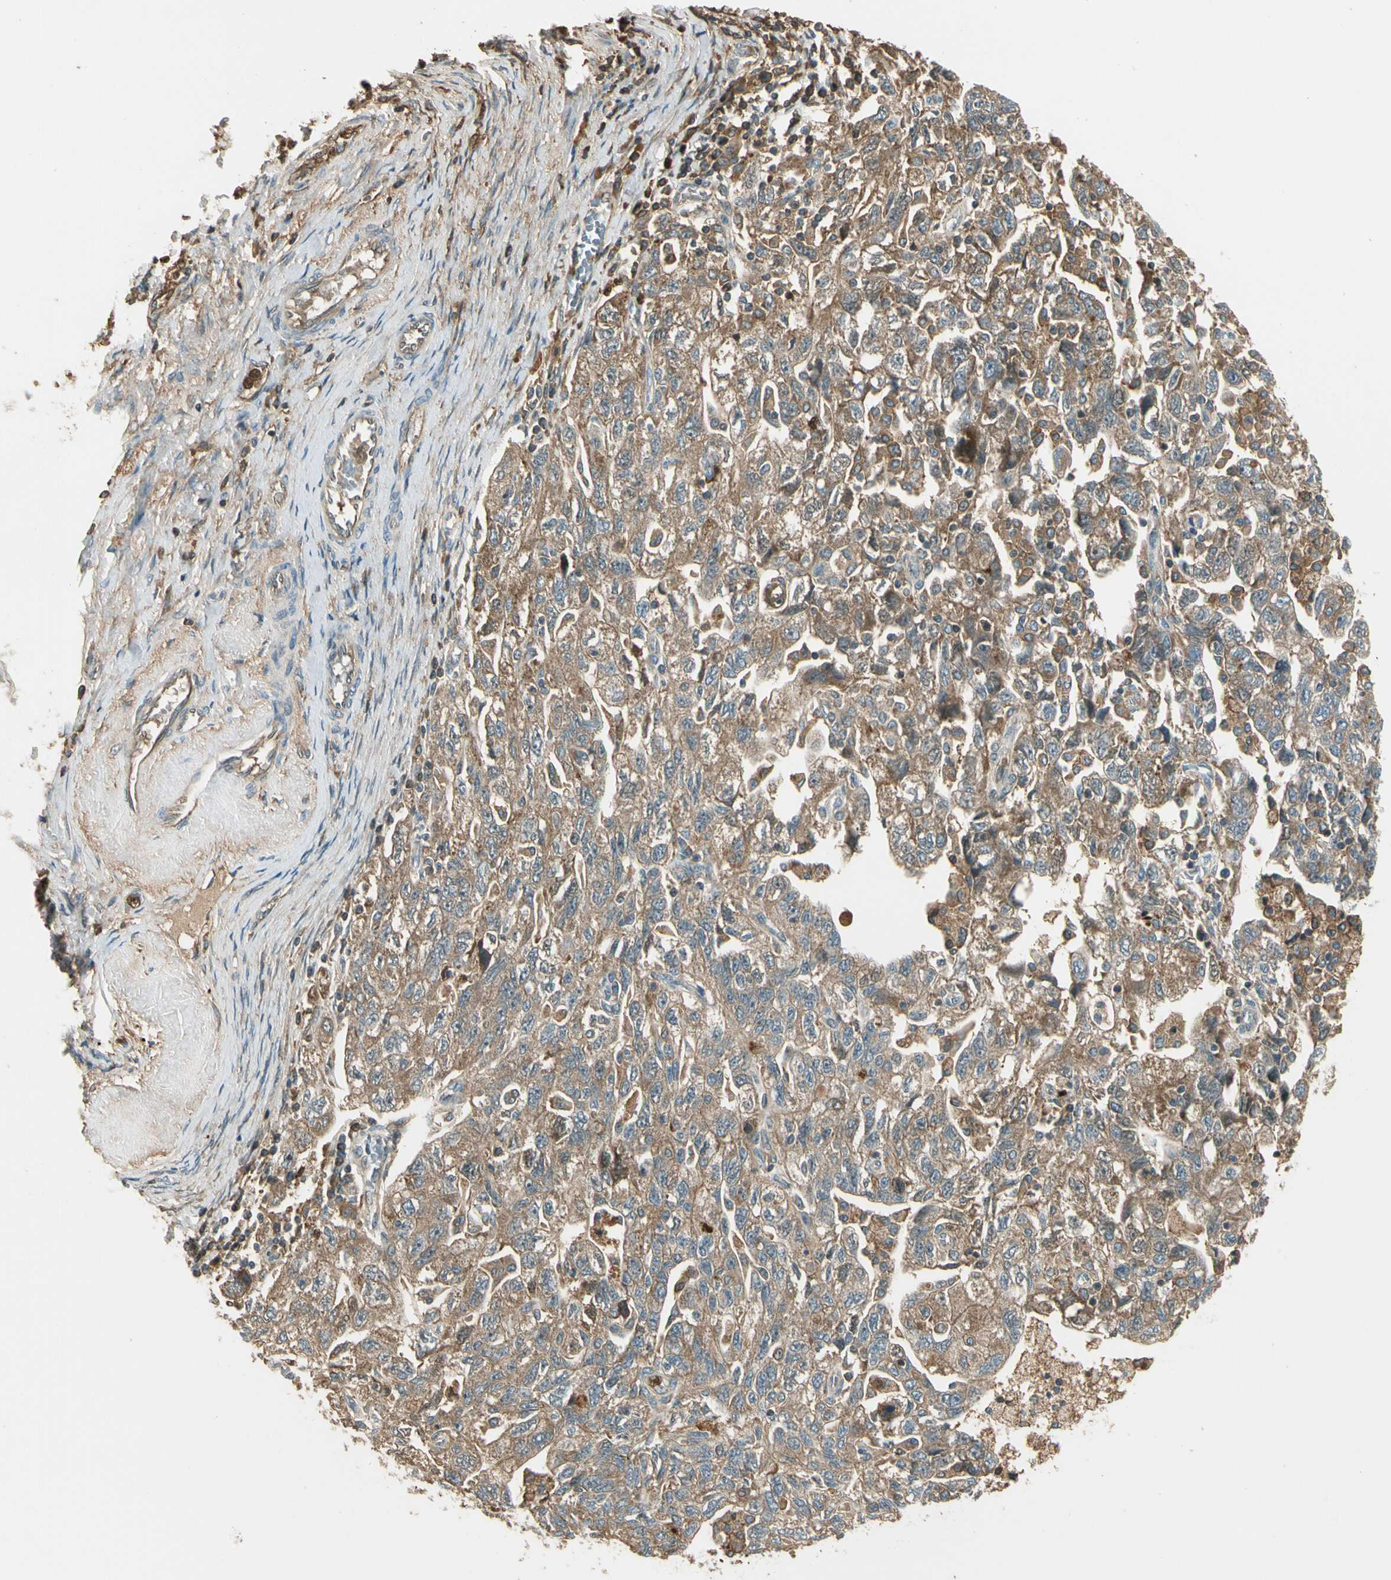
{"staining": {"intensity": "weak", "quantity": ">75%", "location": "cytoplasmic/membranous"}, "tissue": "ovarian cancer", "cell_type": "Tumor cells", "image_type": "cancer", "snomed": [{"axis": "morphology", "description": "Carcinoma, NOS"}, {"axis": "morphology", "description": "Cystadenocarcinoma, serous, NOS"}, {"axis": "topography", "description": "Ovary"}], "caption": "Tumor cells show weak cytoplasmic/membranous positivity in approximately >75% of cells in ovarian cancer (serous cystadenocarcinoma).", "gene": "STX11", "patient": {"sex": "female", "age": 69}}